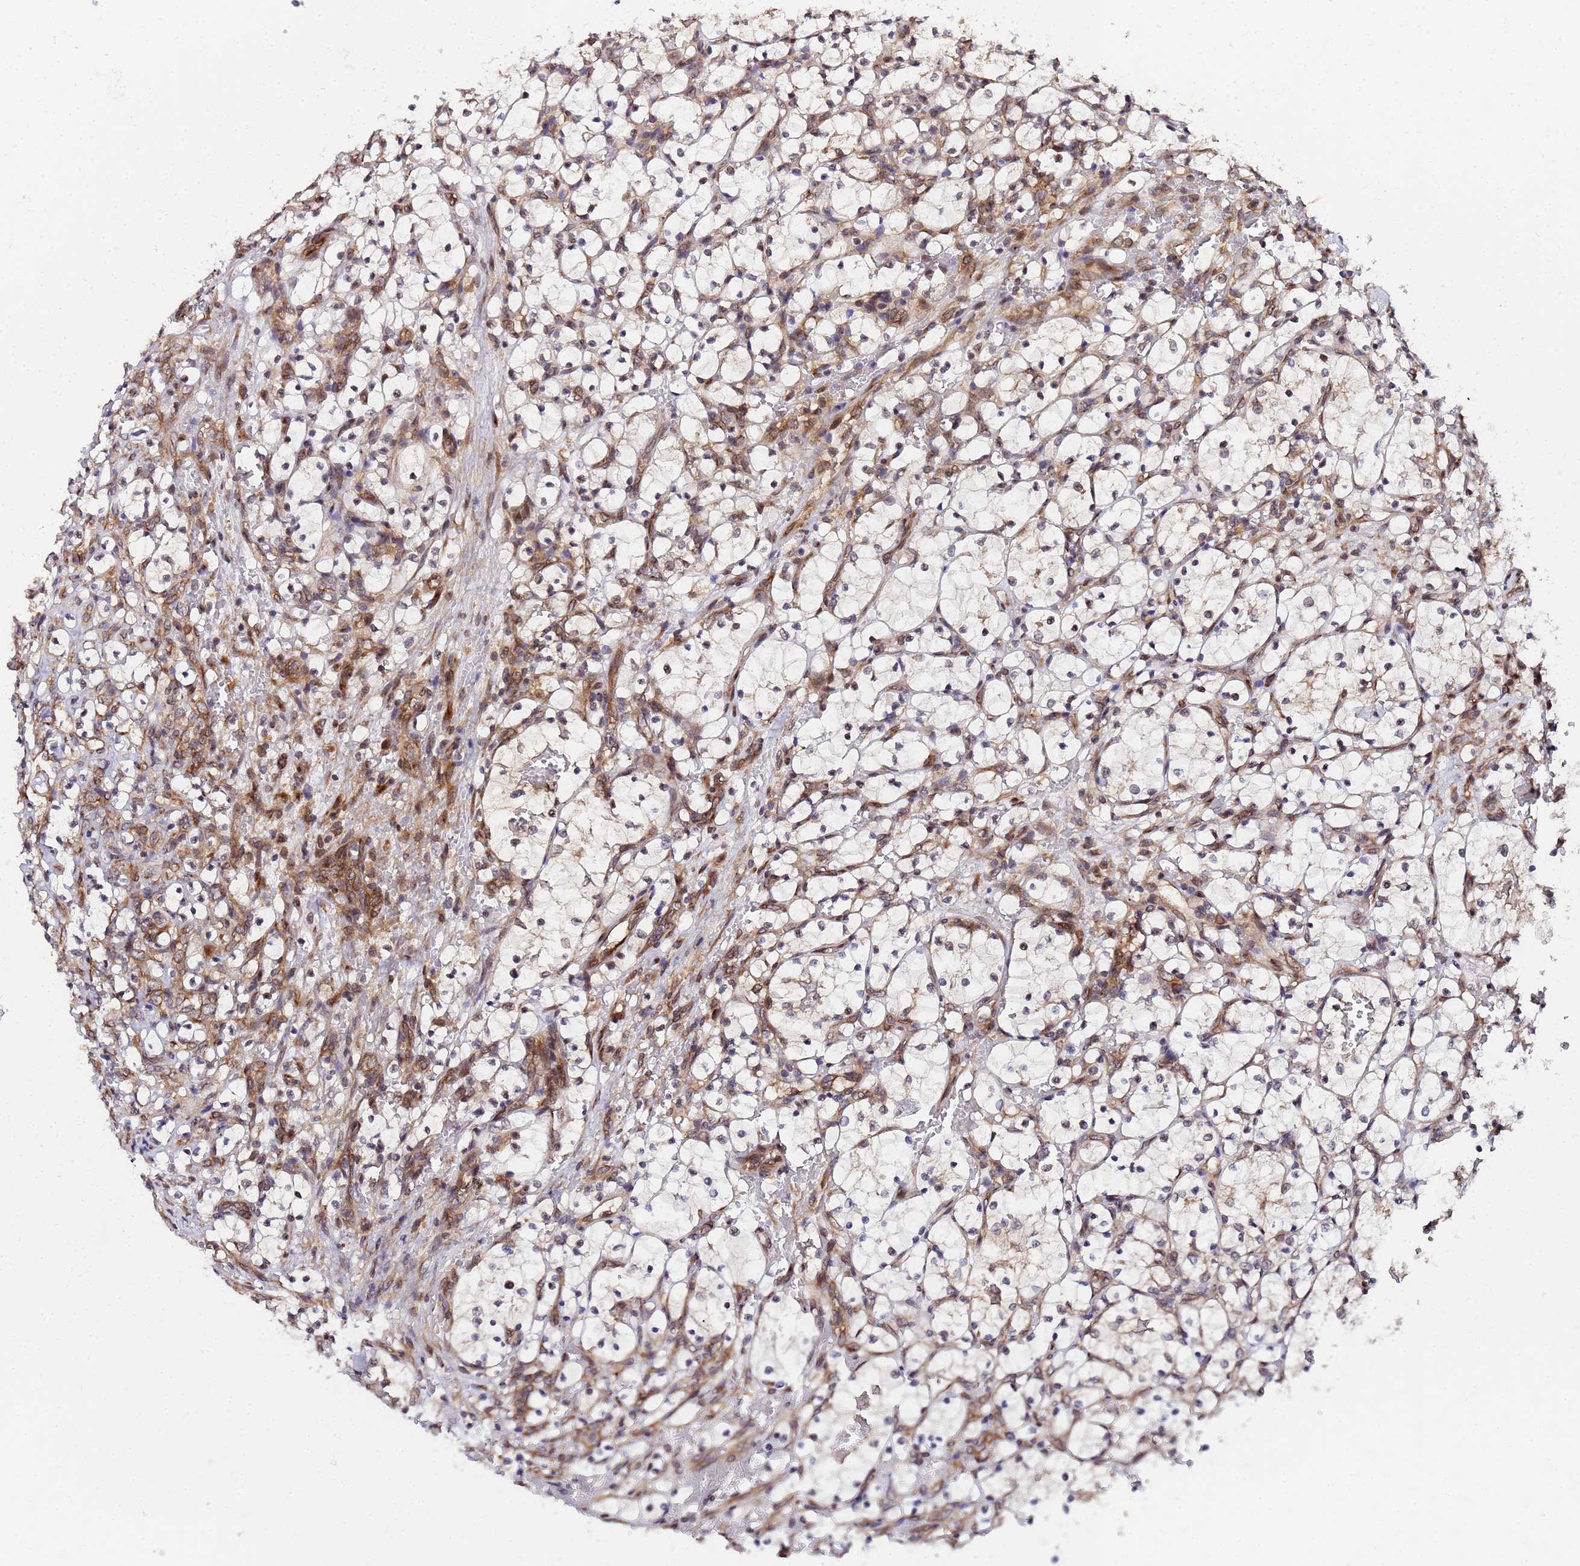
{"staining": {"intensity": "weak", "quantity": "25%-75%", "location": "cytoplasmic/membranous"}, "tissue": "renal cancer", "cell_type": "Tumor cells", "image_type": "cancer", "snomed": [{"axis": "morphology", "description": "Adenocarcinoma, NOS"}, {"axis": "topography", "description": "Kidney"}], "caption": "Renal adenocarcinoma stained with a protein marker reveals weak staining in tumor cells.", "gene": "UNC93B1", "patient": {"sex": "female", "age": 69}}